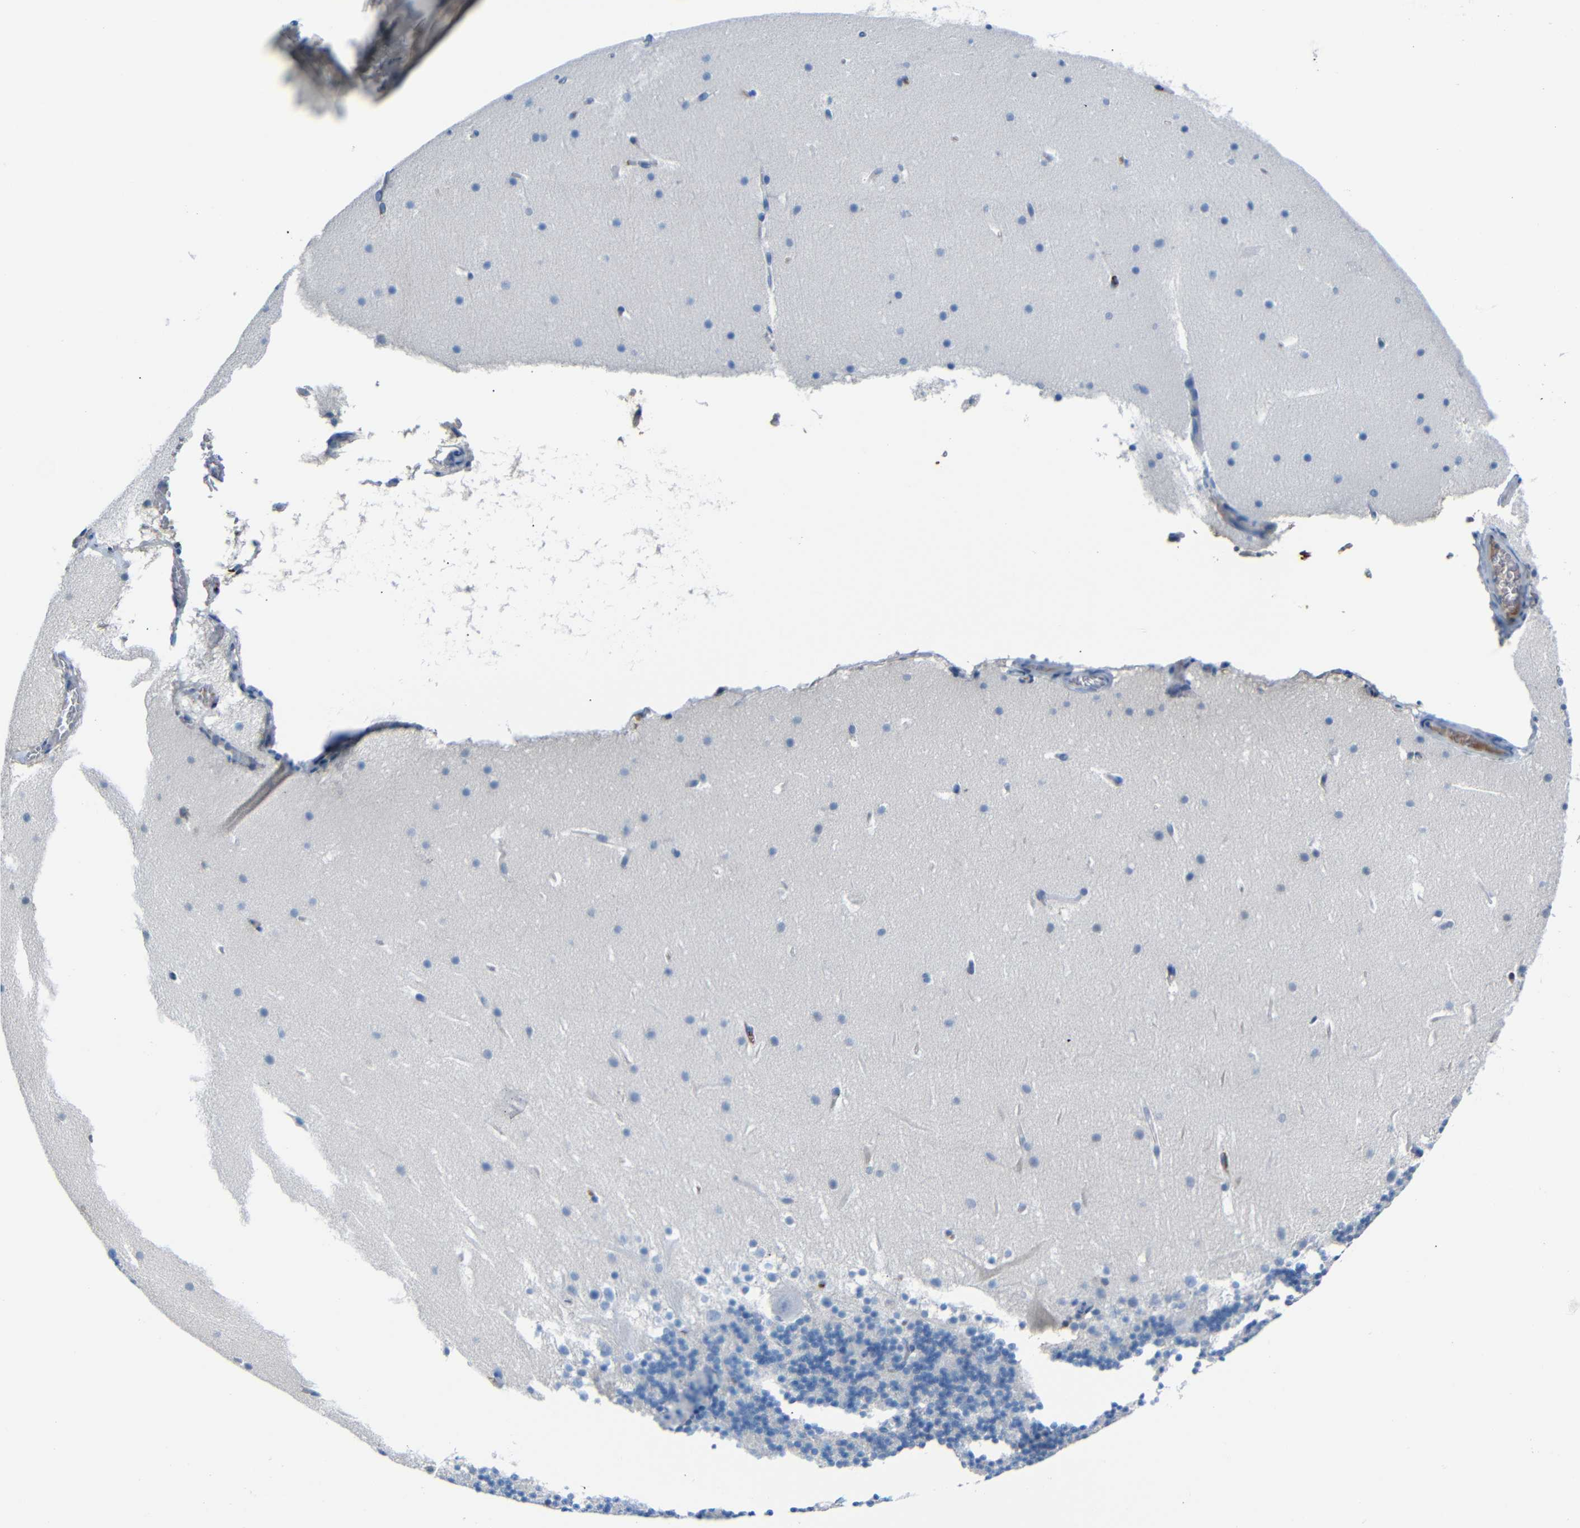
{"staining": {"intensity": "negative", "quantity": "none", "location": "none"}, "tissue": "cerebellum", "cell_type": "Cells in granular layer", "image_type": "normal", "snomed": [{"axis": "morphology", "description": "Normal tissue, NOS"}, {"axis": "topography", "description": "Cerebellum"}], "caption": "There is no significant expression in cells in granular layer of cerebellum. (DAB IHC with hematoxylin counter stain).", "gene": "SERPINA1", "patient": {"sex": "male", "age": 45}}